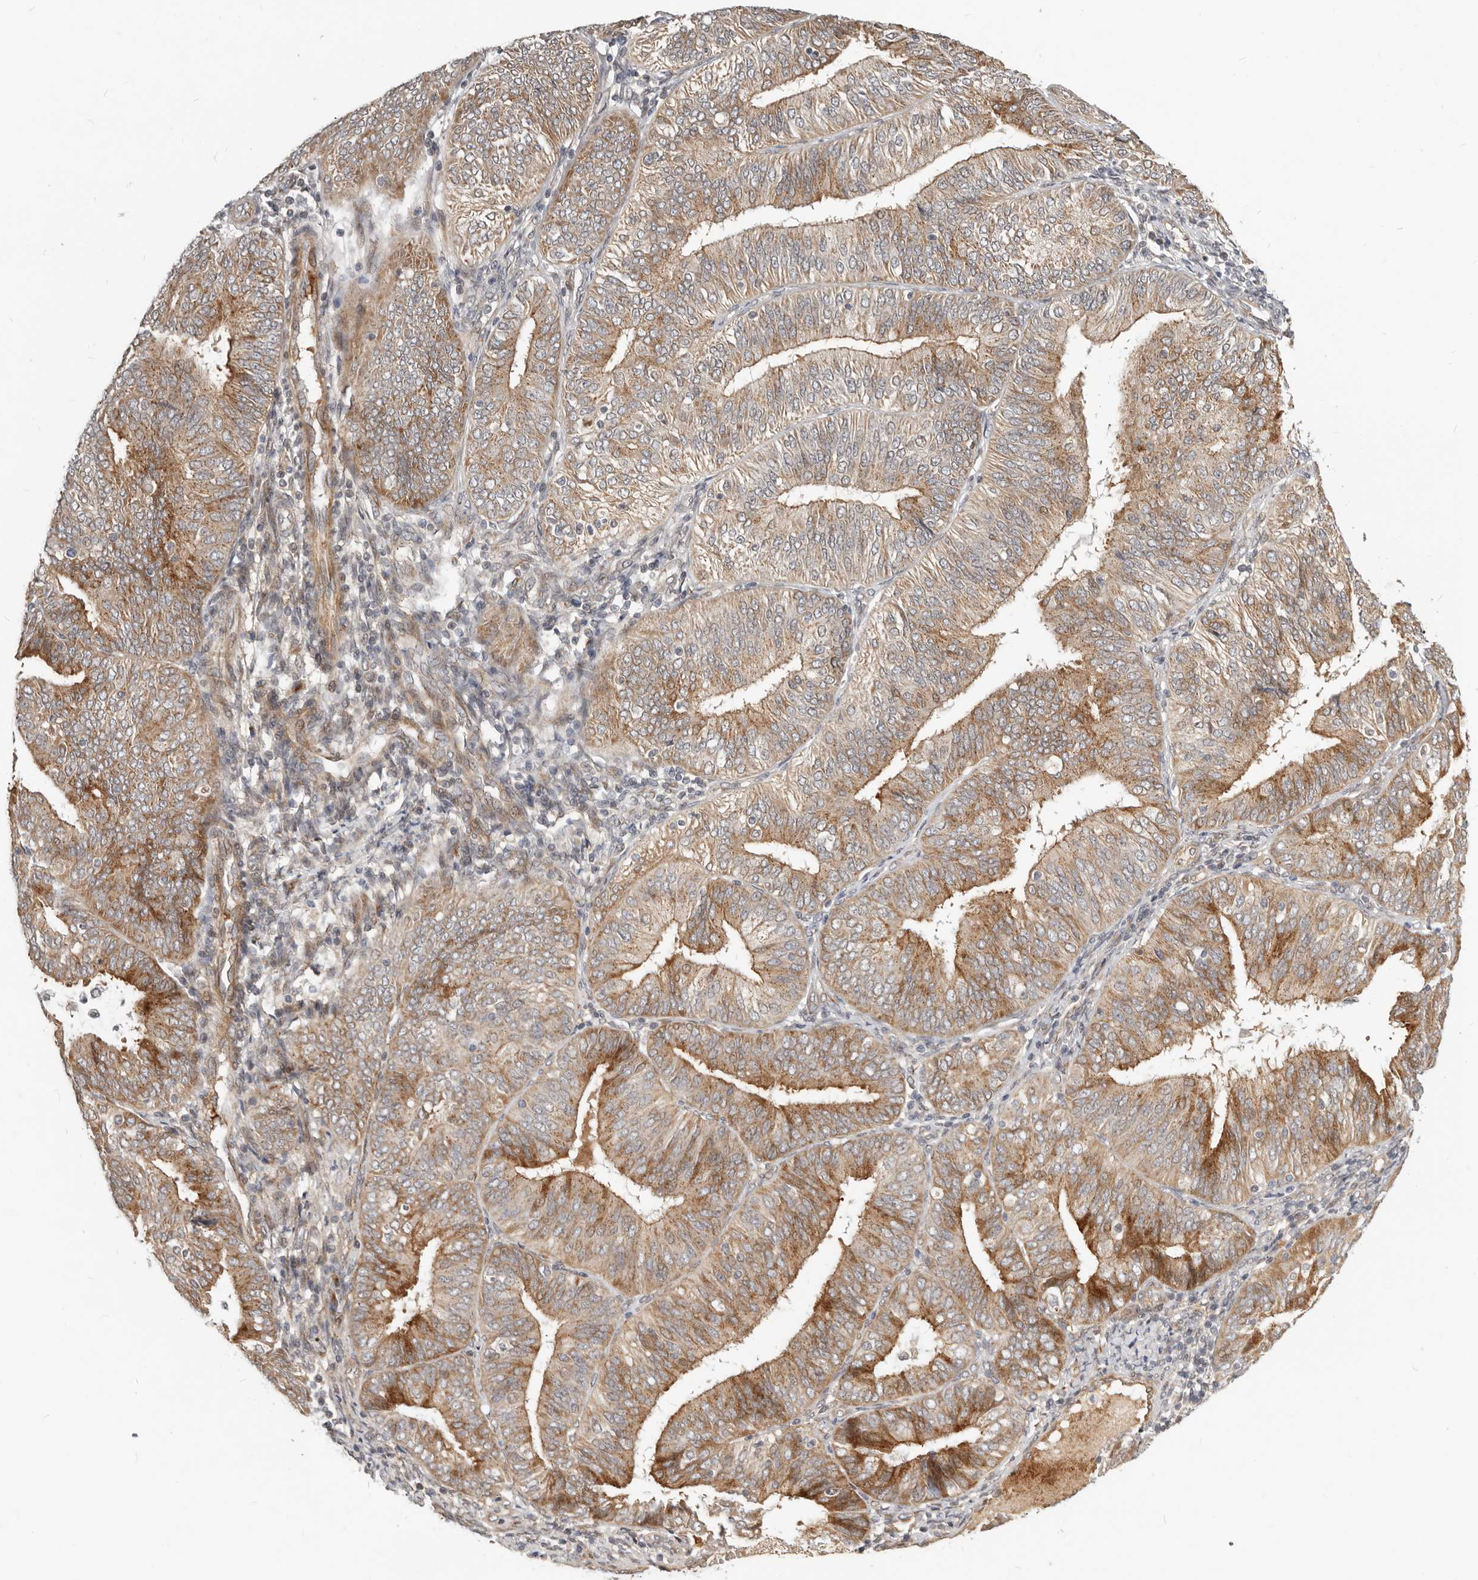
{"staining": {"intensity": "moderate", "quantity": ">75%", "location": "cytoplasmic/membranous"}, "tissue": "endometrial cancer", "cell_type": "Tumor cells", "image_type": "cancer", "snomed": [{"axis": "morphology", "description": "Adenocarcinoma, NOS"}, {"axis": "topography", "description": "Endometrium"}], "caption": "The histopathology image shows staining of endometrial adenocarcinoma, revealing moderate cytoplasmic/membranous protein expression (brown color) within tumor cells.", "gene": "NPY4R", "patient": {"sex": "female", "age": 58}}